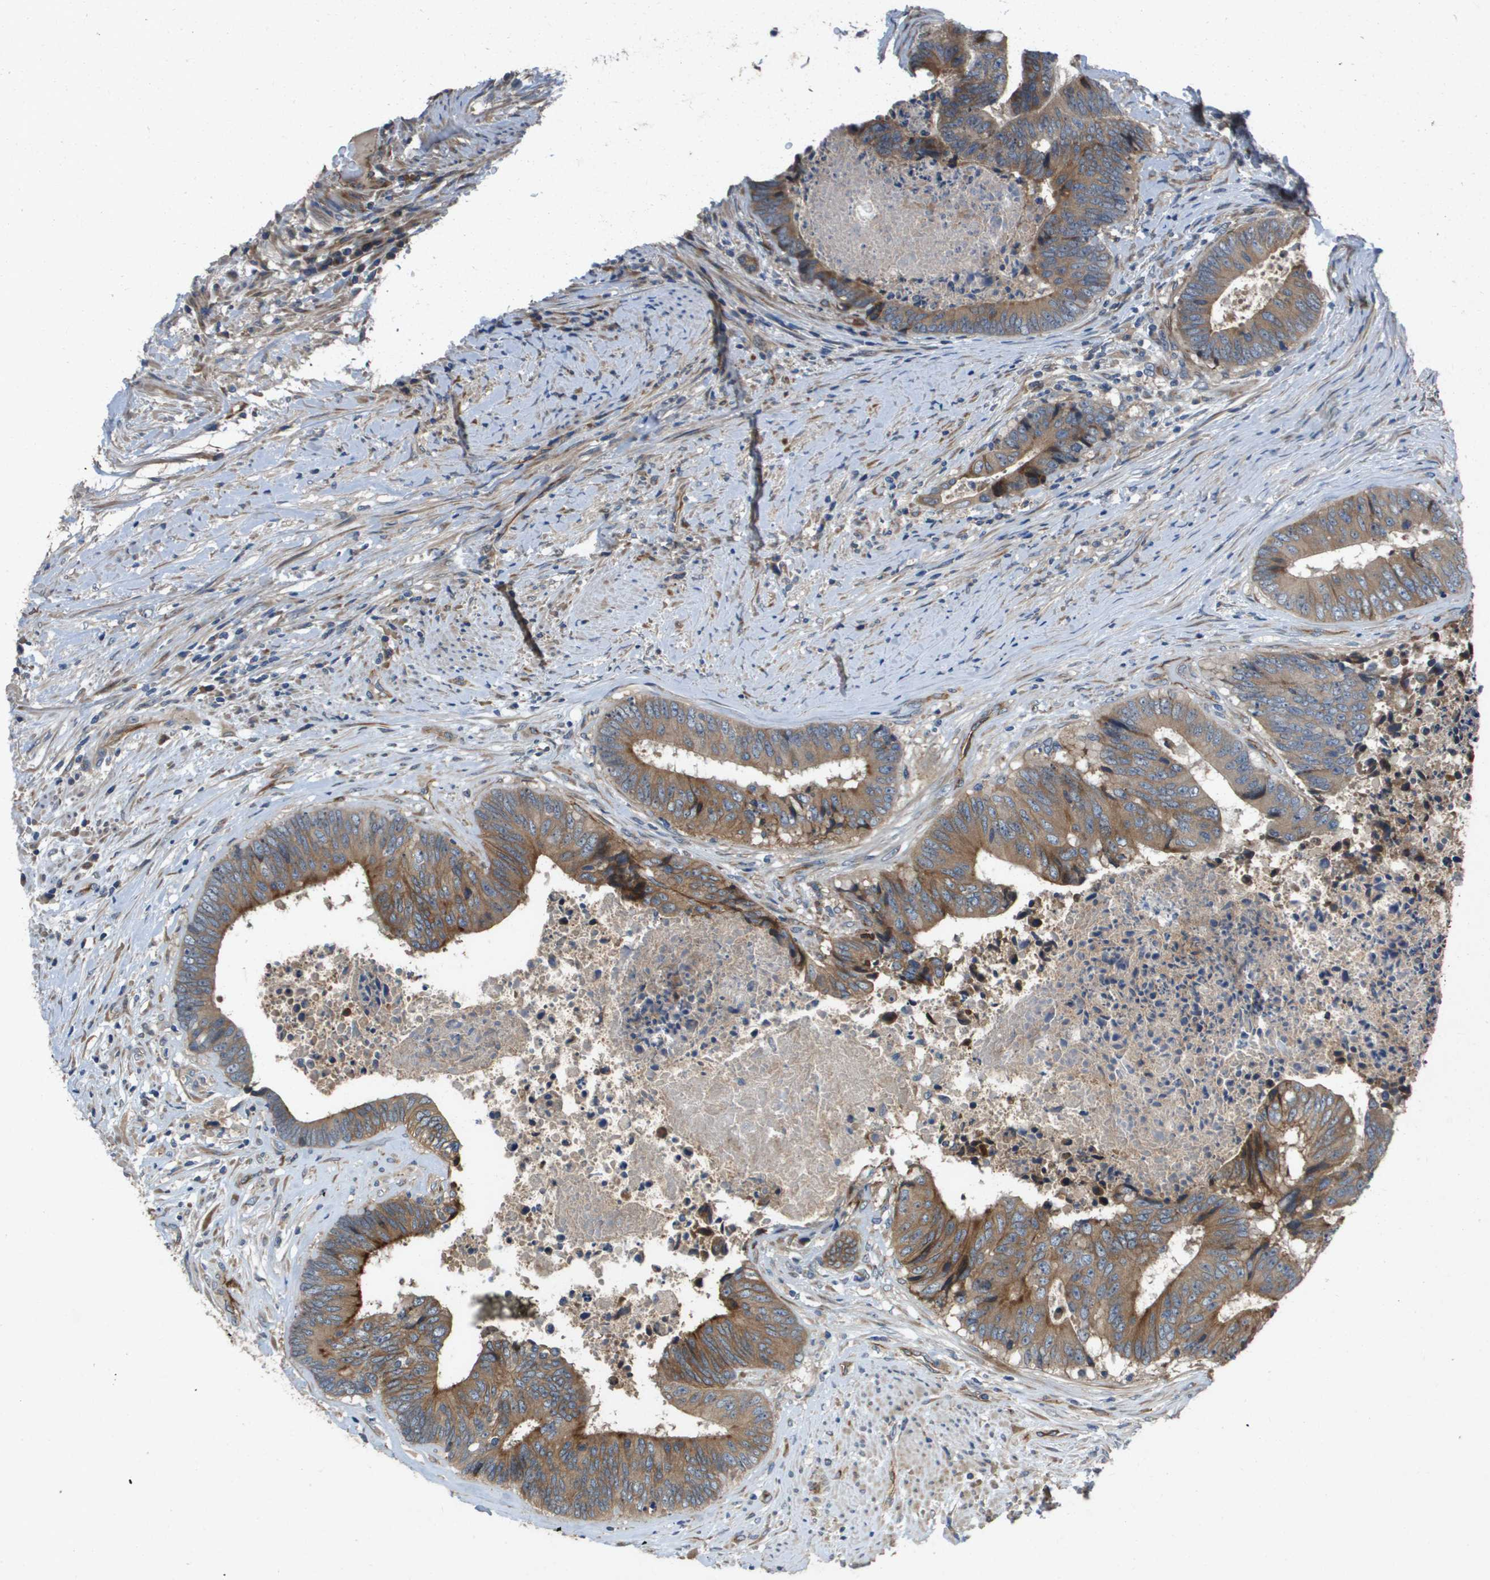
{"staining": {"intensity": "moderate", "quantity": ">75%", "location": "cytoplasmic/membranous"}, "tissue": "colorectal cancer", "cell_type": "Tumor cells", "image_type": "cancer", "snomed": [{"axis": "morphology", "description": "Adenocarcinoma, NOS"}, {"axis": "topography", "description": "Rectum"}], "caption": "Immunohistochemistry of human colorectal adenocarcinoma demonstrates medium levels of moderate cytoplasmic/membranous staining in approximately >75% of tumor cells.", "gene": "ENTPD2", "patient": {"sex": "male", "age": 72}}